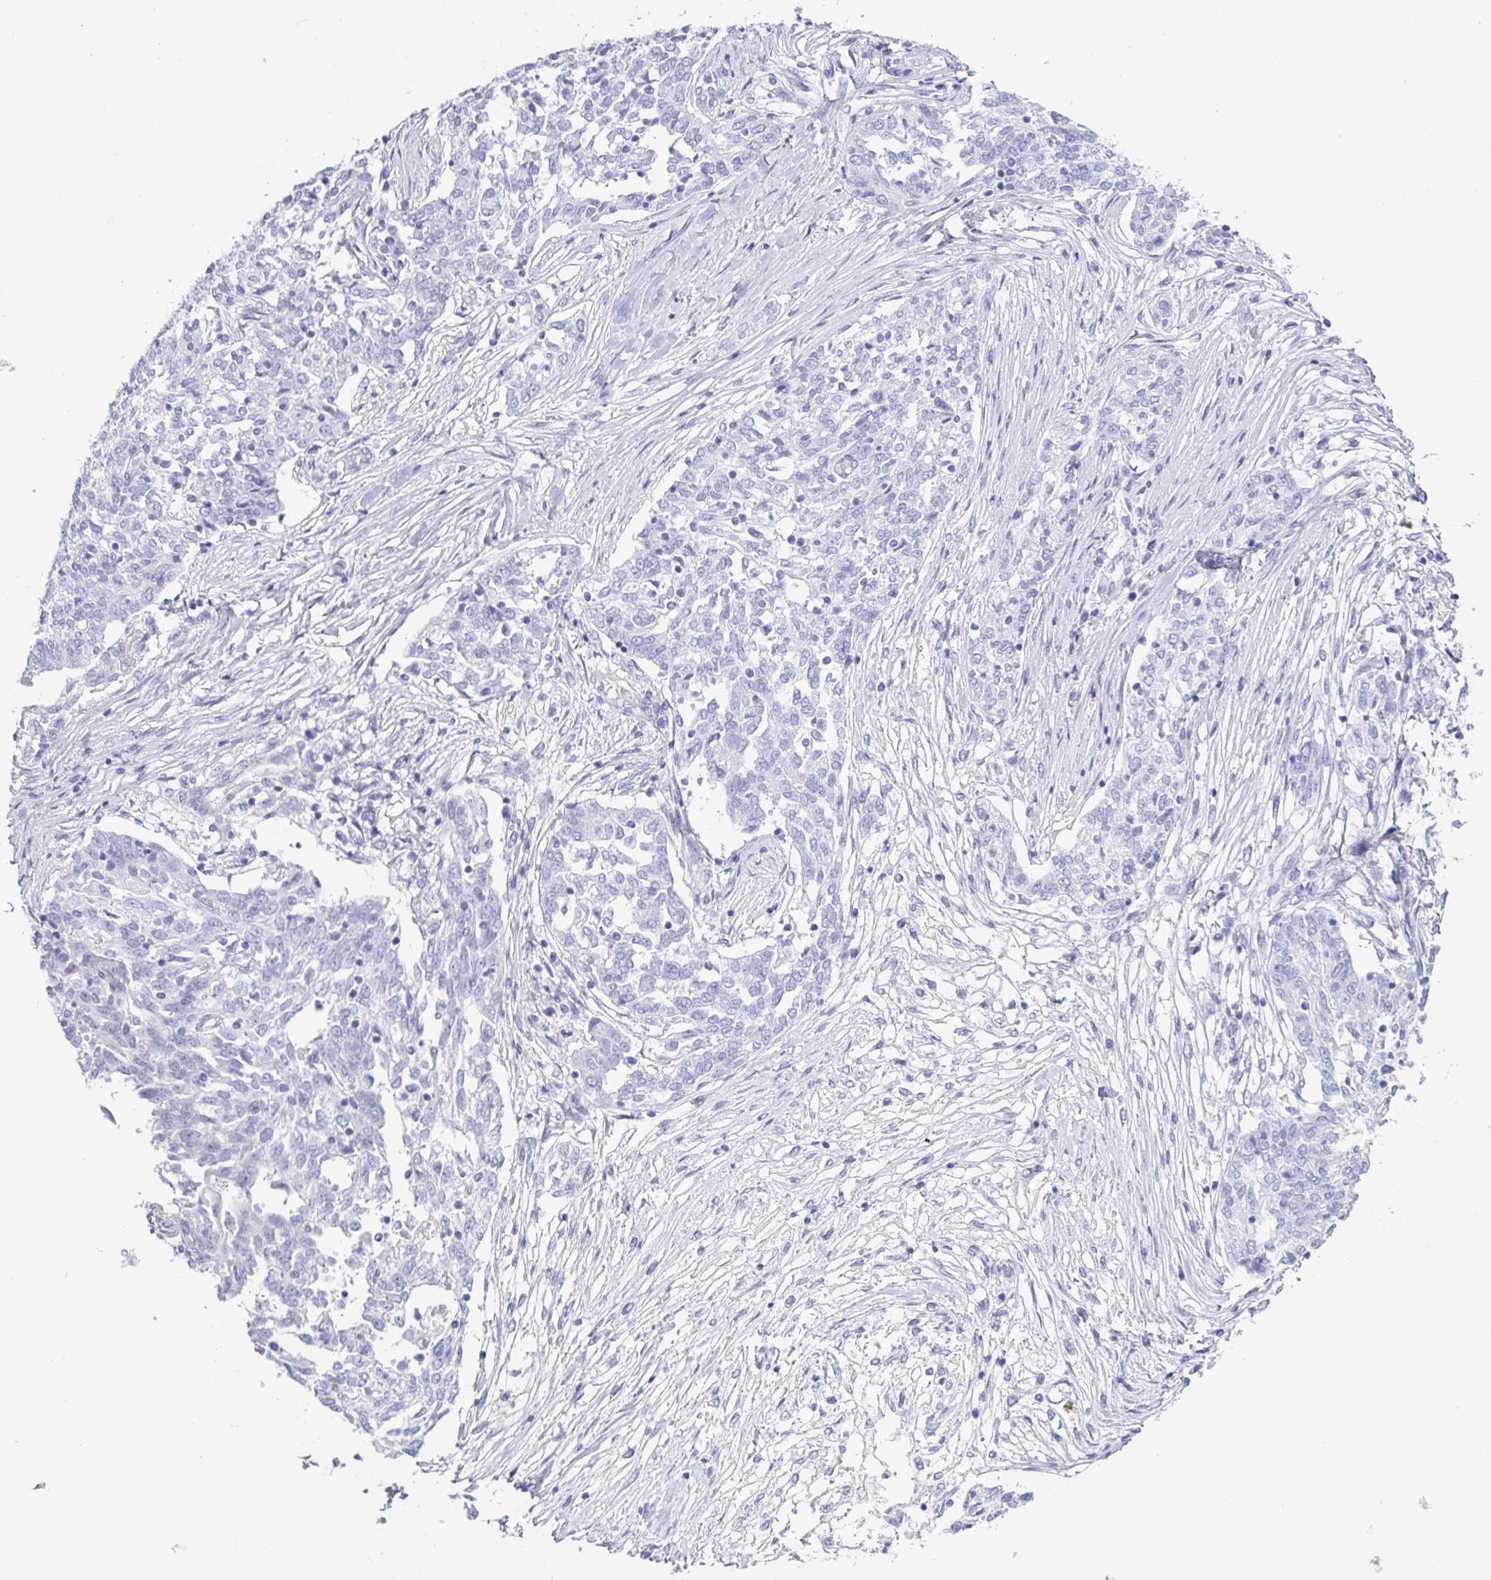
{"staining": {"intensity": "negative", "quantity": "none", "location": "none"}, "tissue": "ovarian cancer", "cell_type": "Tumor cells", "image_type": "cancer", "snomed": [{"axis": "morphology", "description": "Cystadenocarcinoma, serous, NOS"}, {"axis": "topography", "description": "Ovary"}], "caption": "Immunohistochemical staining of human ovarian cancer (serous cystadenocarcinoma) exhibits no significant positivity in tumor cells.", "gene": "PRR4", "patient": {"sex": "female", "age": 67}}